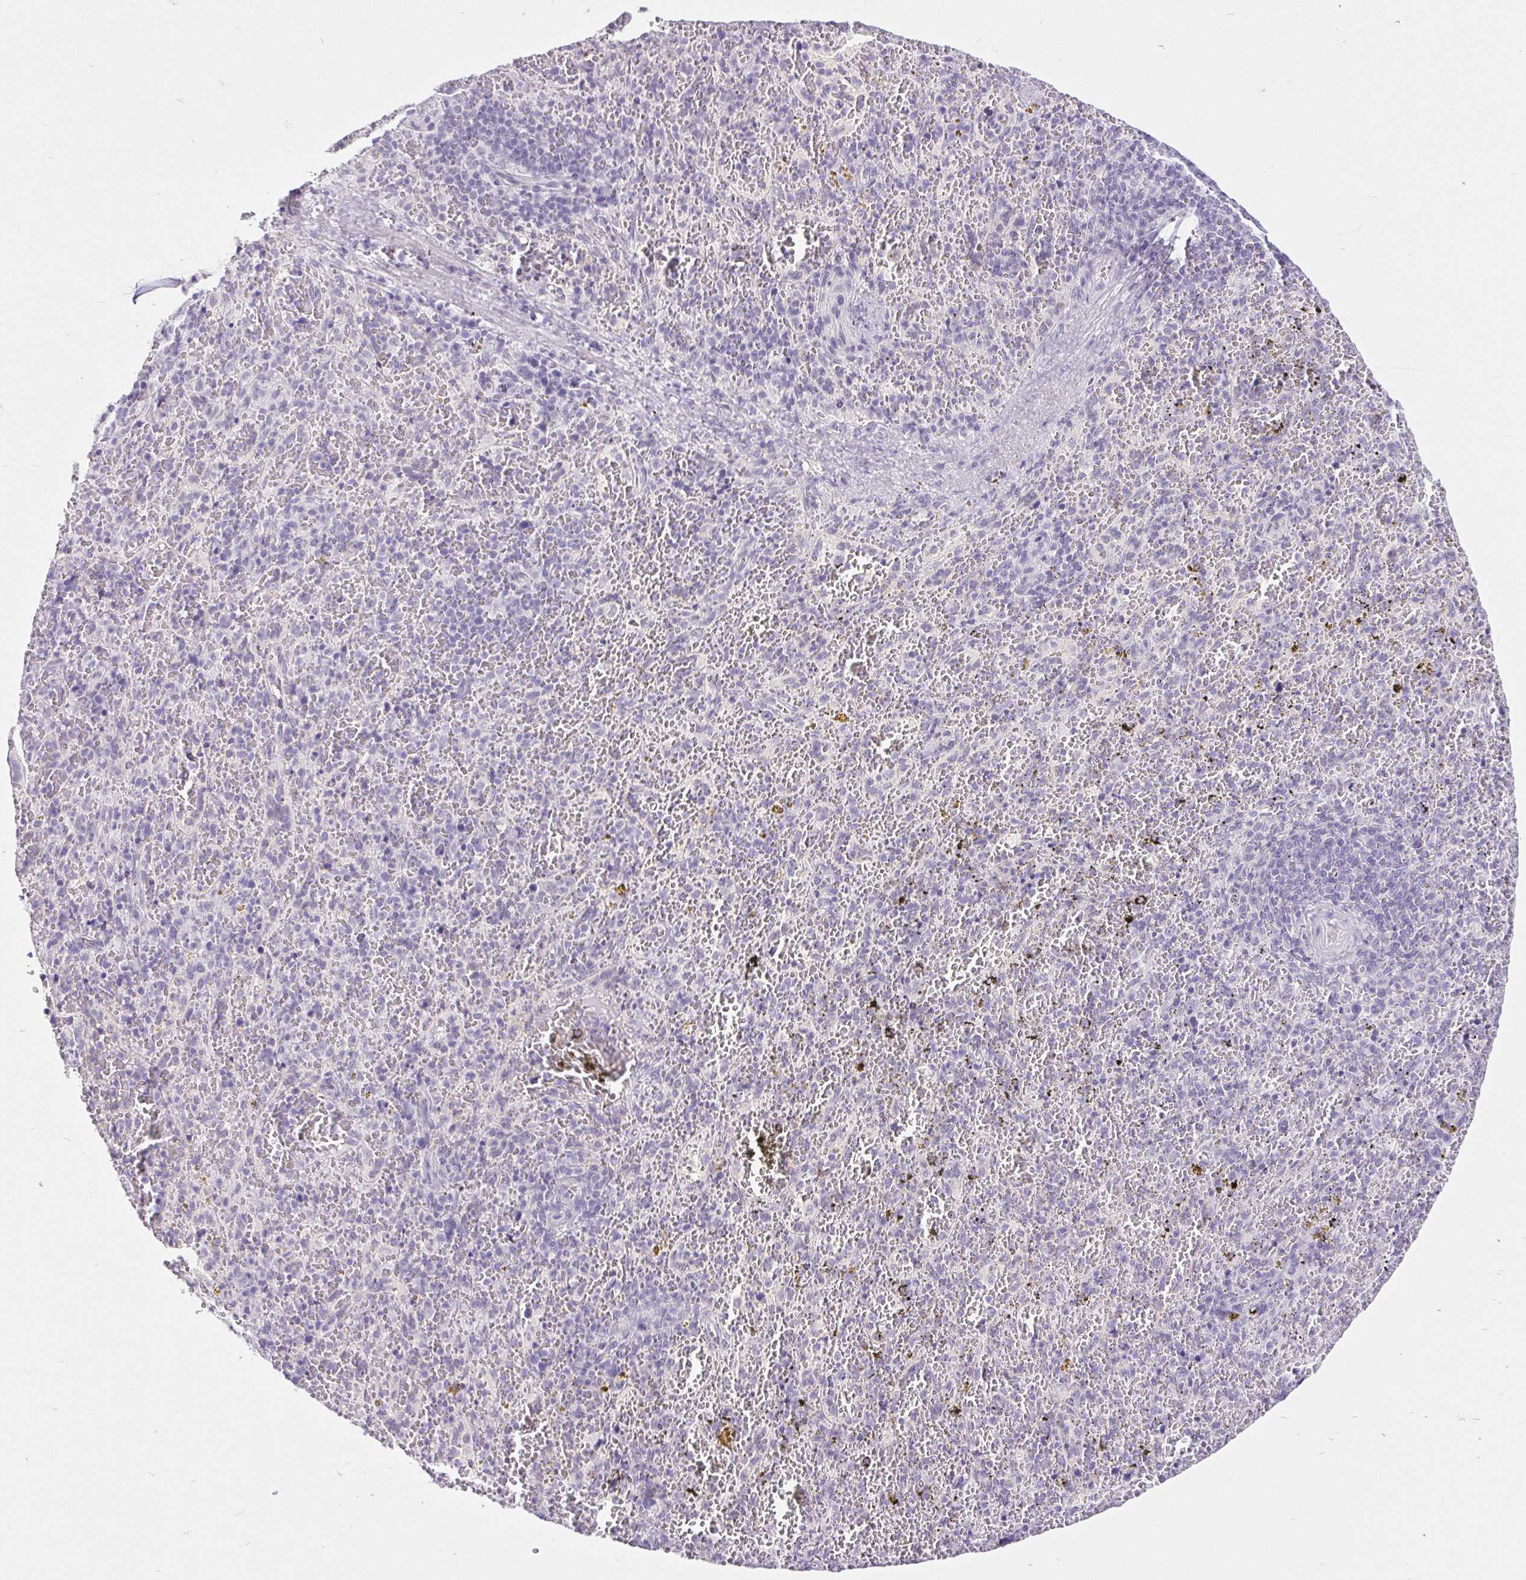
{"staining": {"intensity": "negative", "quantity": "none", "location": "none"}, "tissue": "spleen", "cell_type": "Cells in red pulp", "image_type": "normal", "snomed": [{"axis": "morphology", "description": "Normal tissue, NOS"}, {"axis": "topography", "description": "Spleen"}], "caption": "This is an IHC image of benign human spleen. There is no expression in cells in red pulp.", "gene": "BCAS1", "patient": {"sex": "female", "age": 50}}